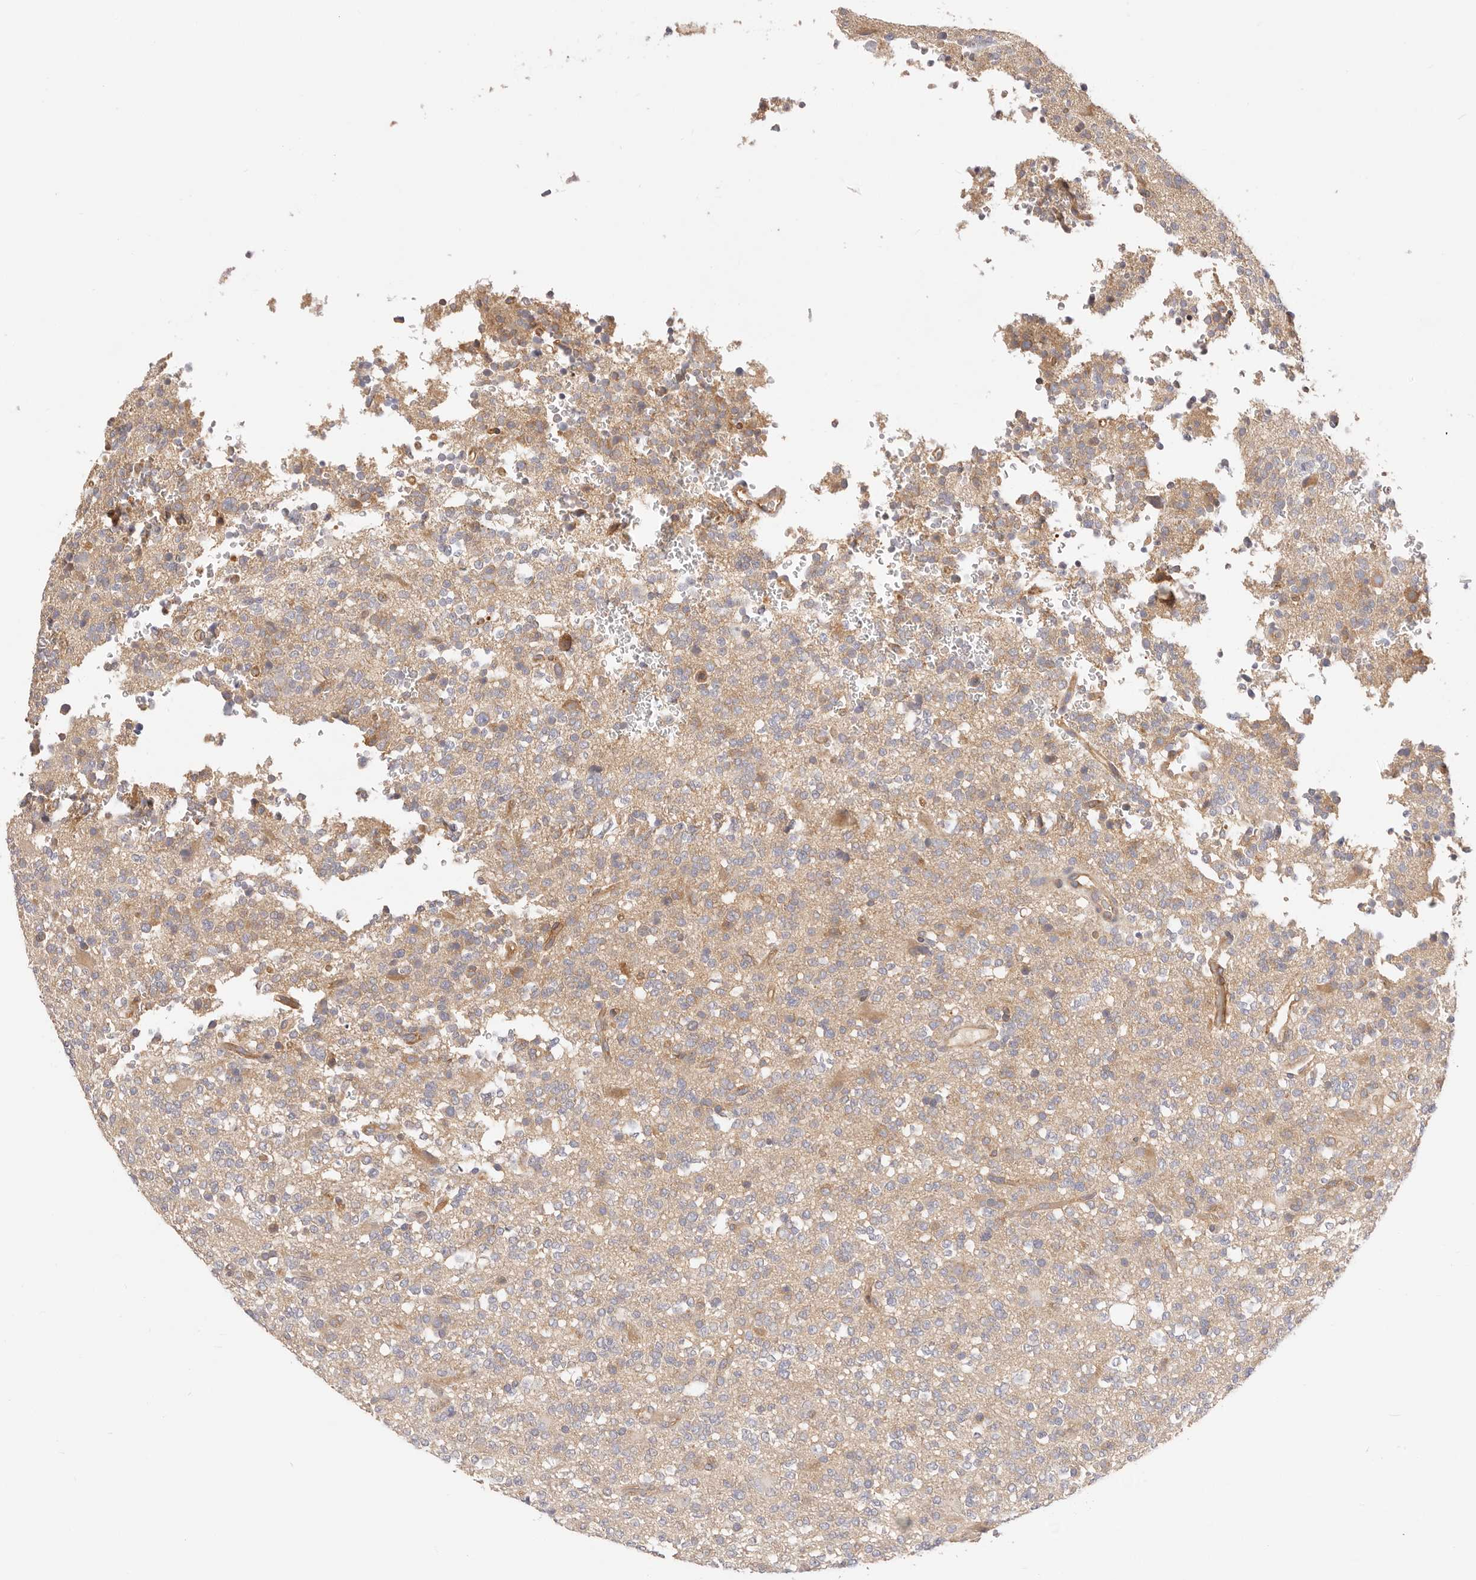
{"staining": {"intensity": "weak", "quantity": "<25%", "location": "cytoplasmic/membranous"}, "tissue": "glioma", "cell_type": "Tumor cells", "image_type": "cancer", "snomed": [{"axis": "morphology", "description": "Glioma, malignant, High grade"}, {"axis": "topography", "description": "Brain"}], "caption": "Histopathology image shows no significant protein expression in tumor cells of glioma.", "gene": "KCMF1", "patient": {"sex": "female", "age": 62}}